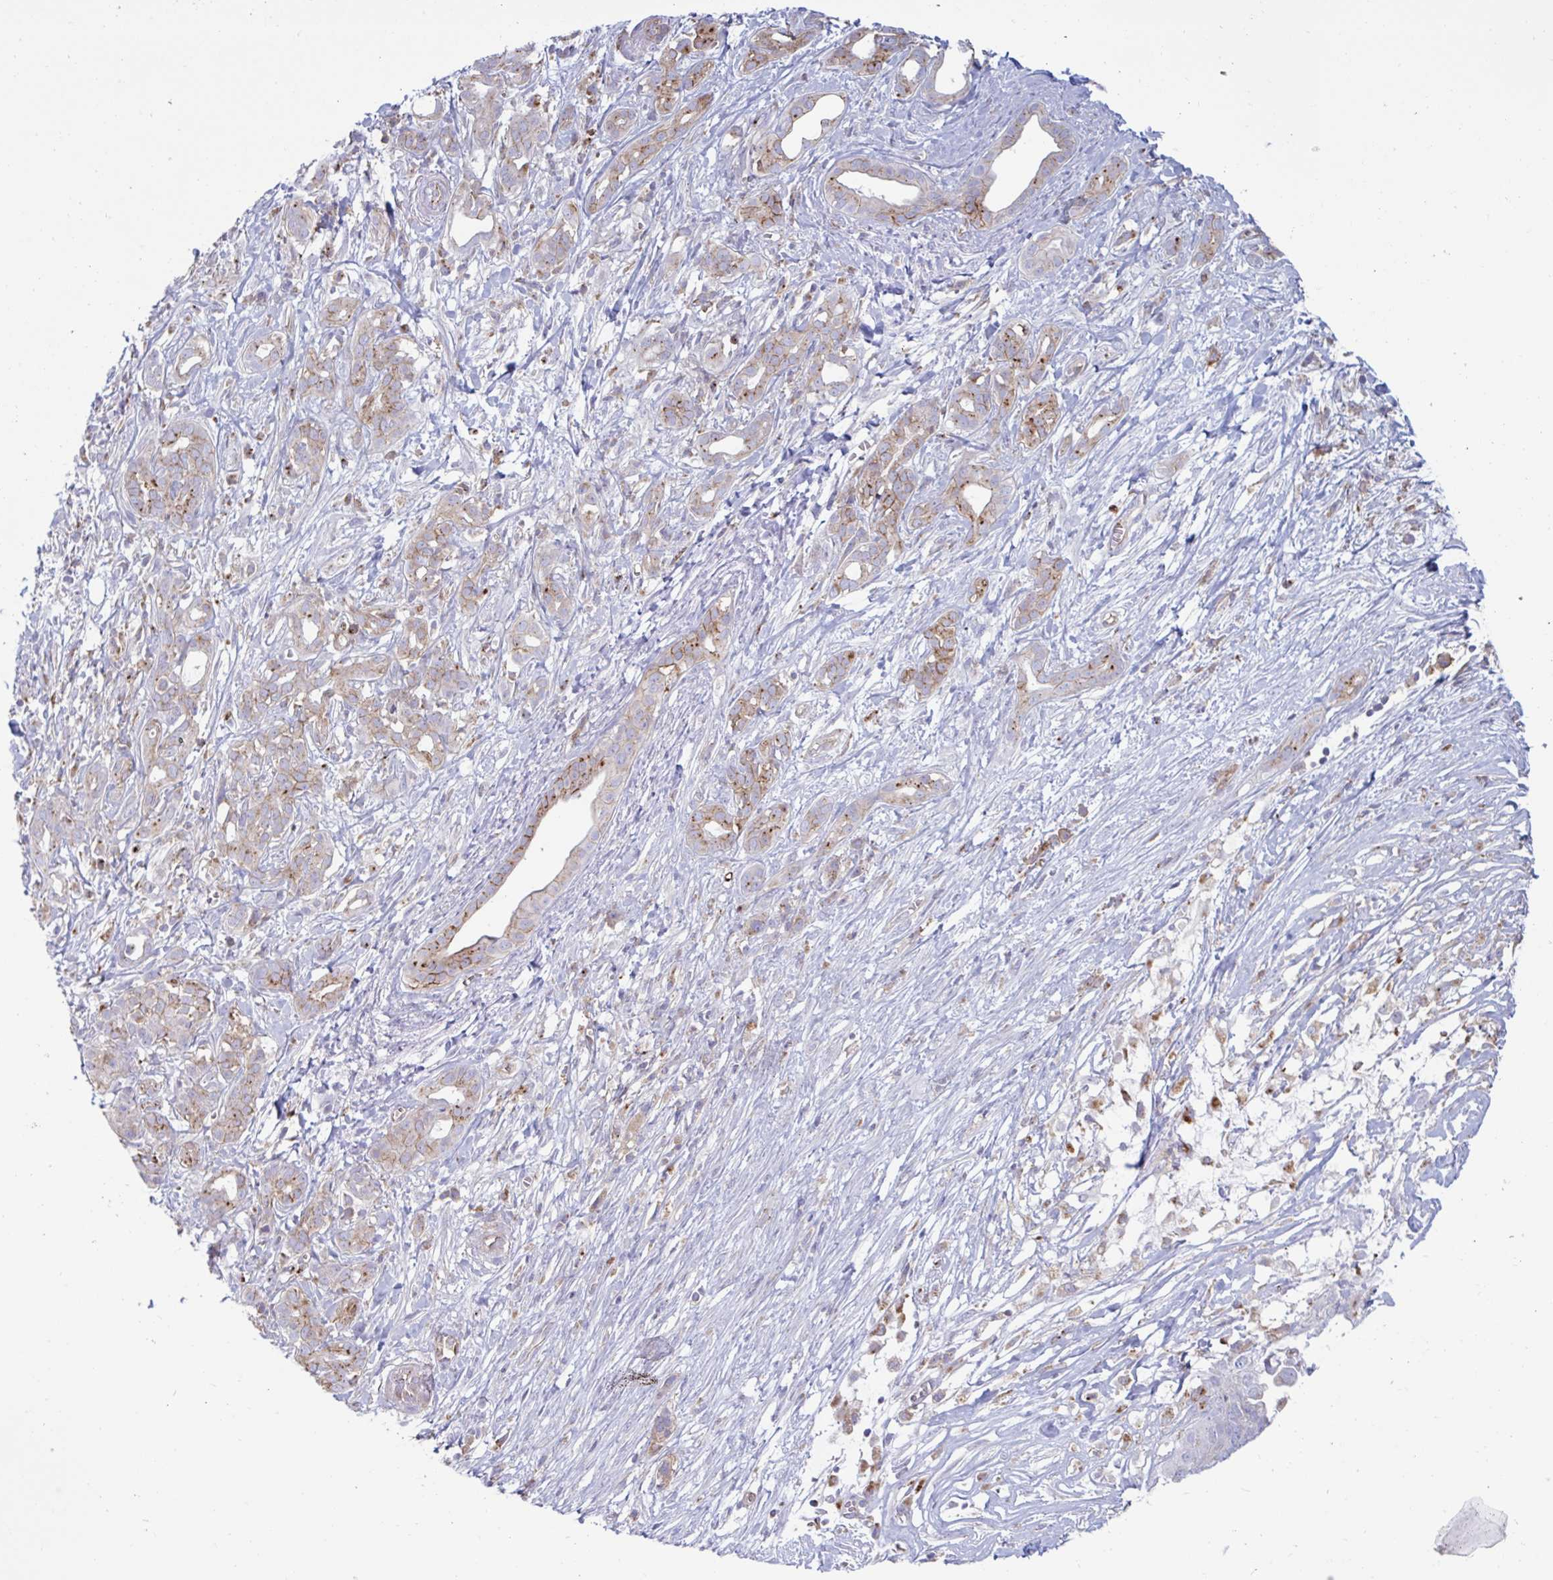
{"staining": {"intensity": "moderate", "quantity": "25%-75%", "location": "cytoplasmic/membranous"}, "tissue": "pancreatic cancer", "cell_type": "Tumor cells", "image_type": "cancer", "snomed": [{"axis": "morphology", "description": "Adenocarcinoma, NOS"}, {"axis": "topography", "description": "Pancreas"}], "caption": "This is an image of immunohistochemistry (IHC) staining of pancreatic adenocarcinoma, which shows moderate positivity in the cytoplasmic/membranous of tumor cells.", "gene": "SLC9A6", "patient": {"sex": "male", "age": 61}}